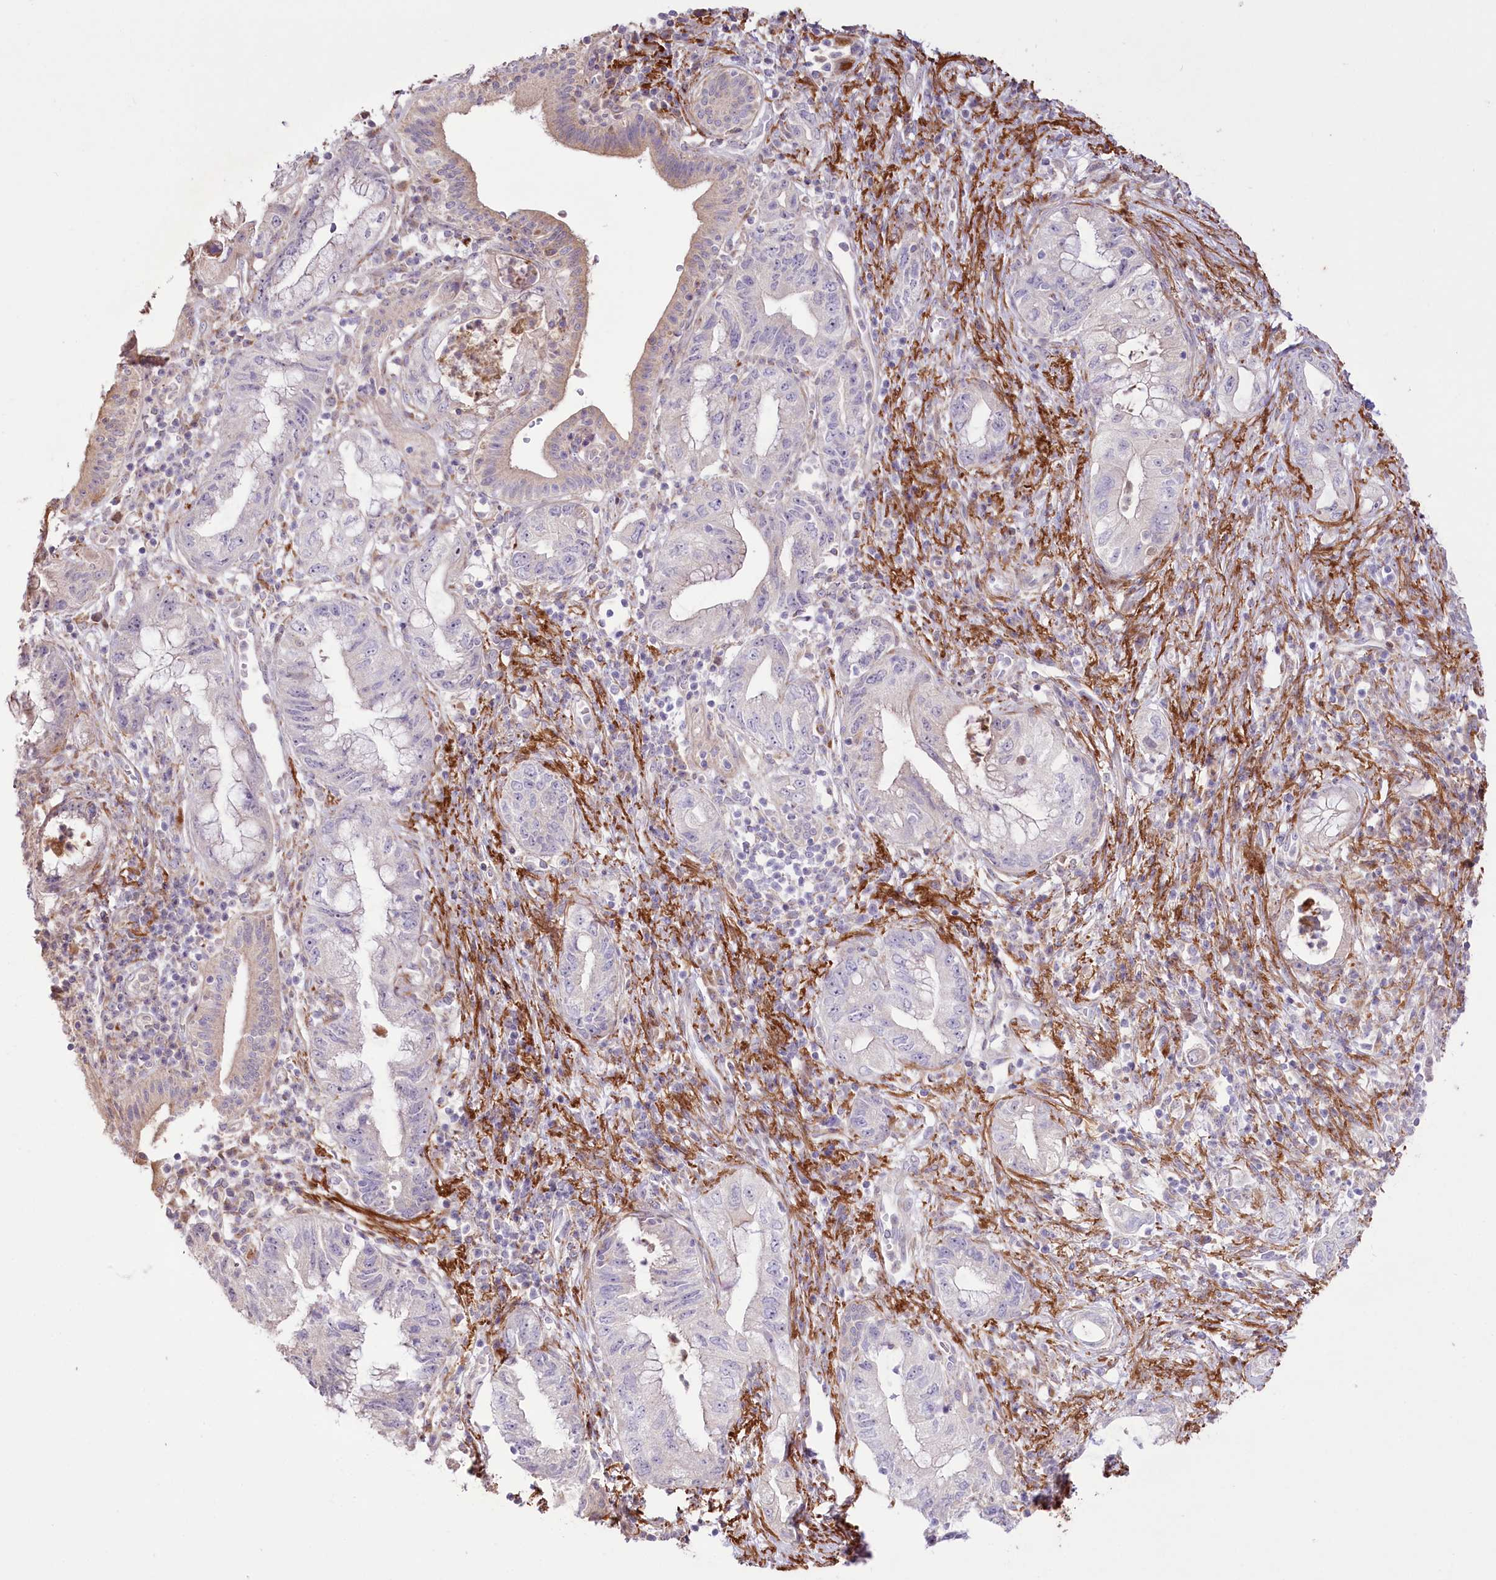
{"staining": {"intensity": "weak", "quantity": "<25%", "location": "cytoplasmic/membranous"}, "tissue": "pancreatic cancer", "cell_type": "Tumor cells", "image_type": "cancer", "snomed": [{"axis": "morphology", "description": "Adenocarcinoma, NOS"}, {"axis": "topography", "description": "Pancreas"}], "caption": "Pancreatic cancer was stained to show a protein in brown. There is no significant expression in tumor cells.", "gene": "RNF24", "patient": {"sex": "female", "age": 73}}